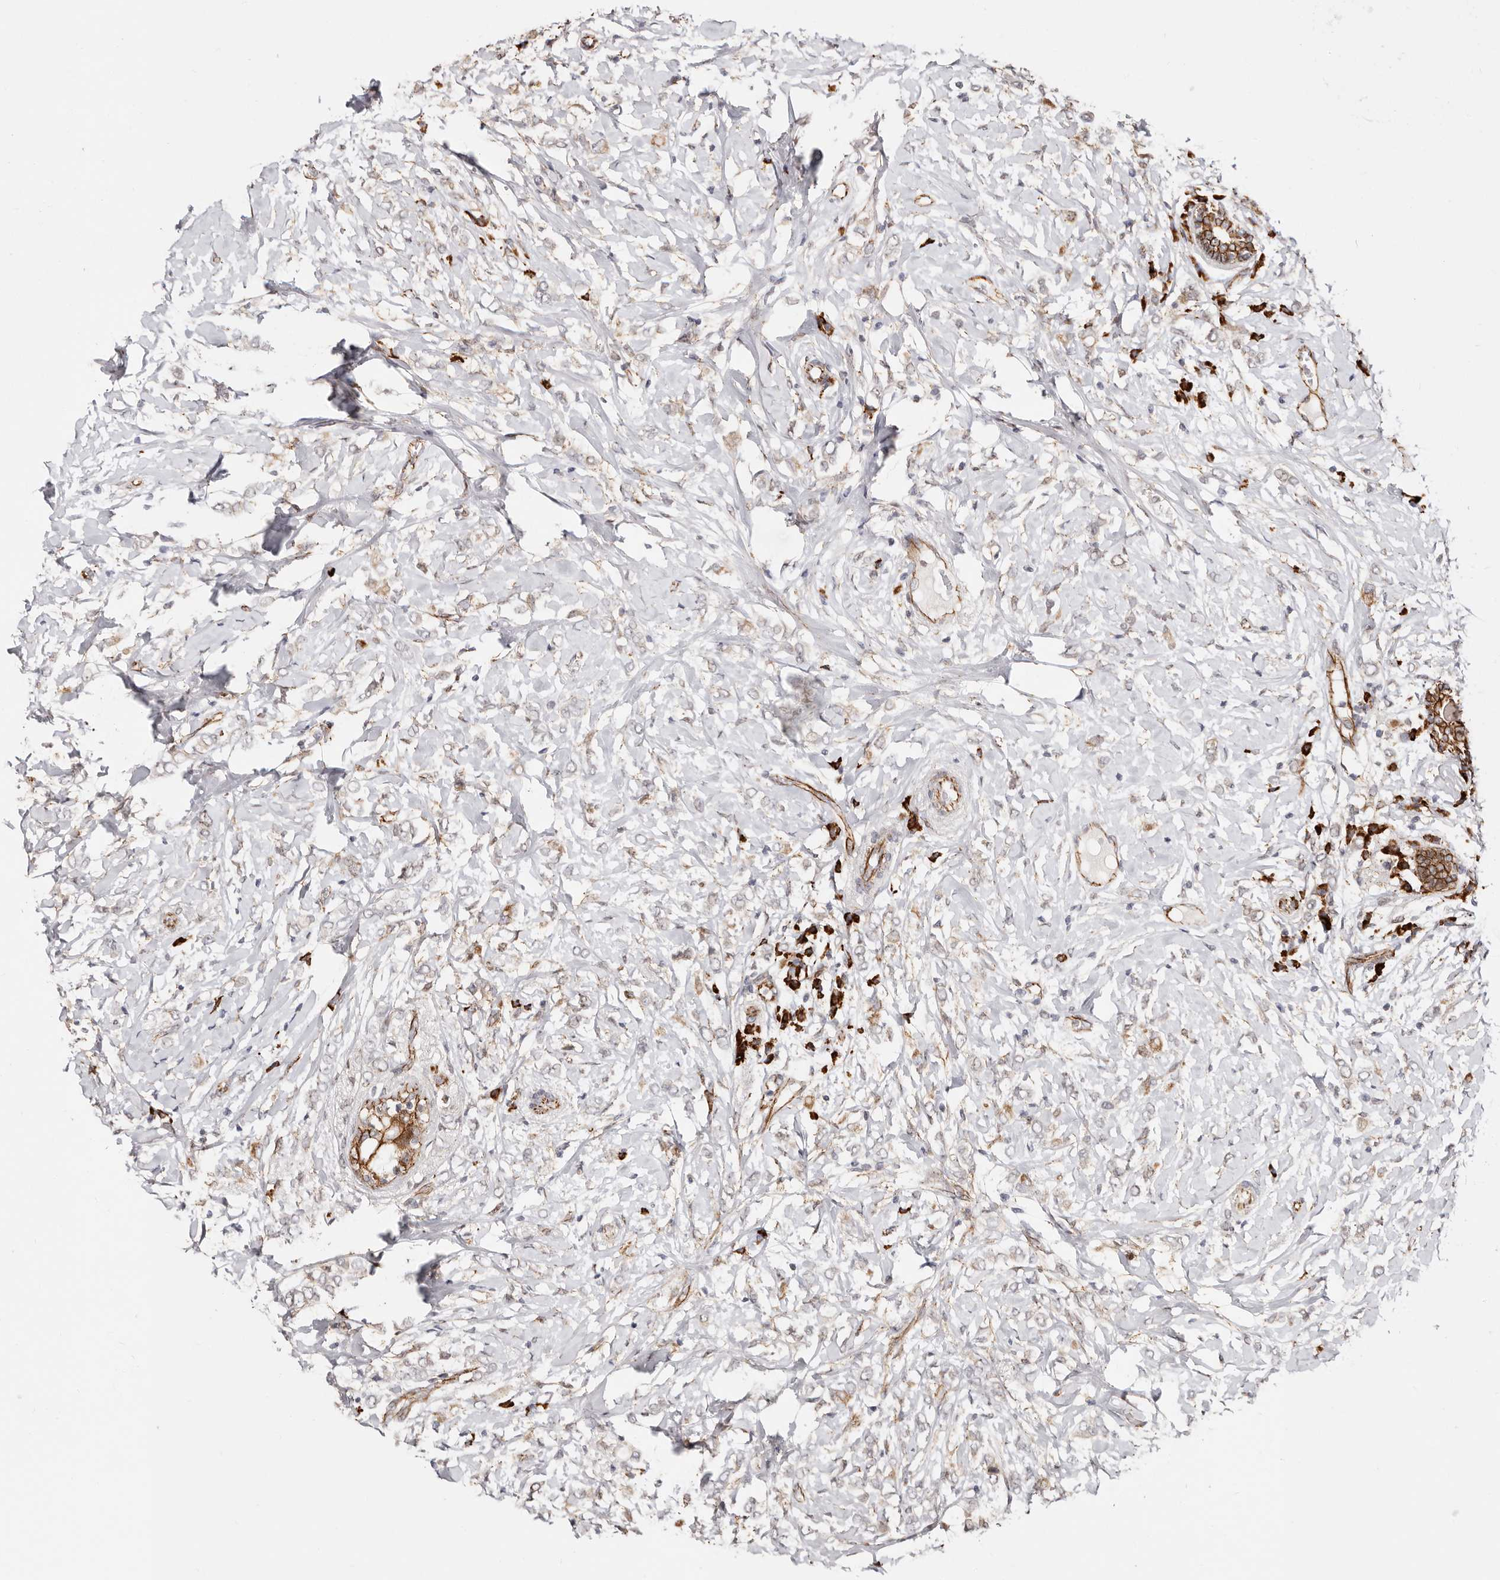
{"staining": {"intensity": "strong", "quantity": ">75%", "location": "cytoplasmic/membranous"}, "tissue": "breast cancer", "cell_type": "Tumor cells", "image_type": "cancer", "snomed": [{"axis": "morphology", "description": "Normal tissue, NOS"}, {"axis": "morphology", "description": "Lobular carcinoma"}, {"axis": "topography", "description": "Breast"}], "caption": "Strong cytoplasmic/membranous protein staining is seen in approximately >75% of tumor cells in lobular carcinoma (breast).", "gene": "CTNNB1", "patient": {"sex": "female", "age": 47}}